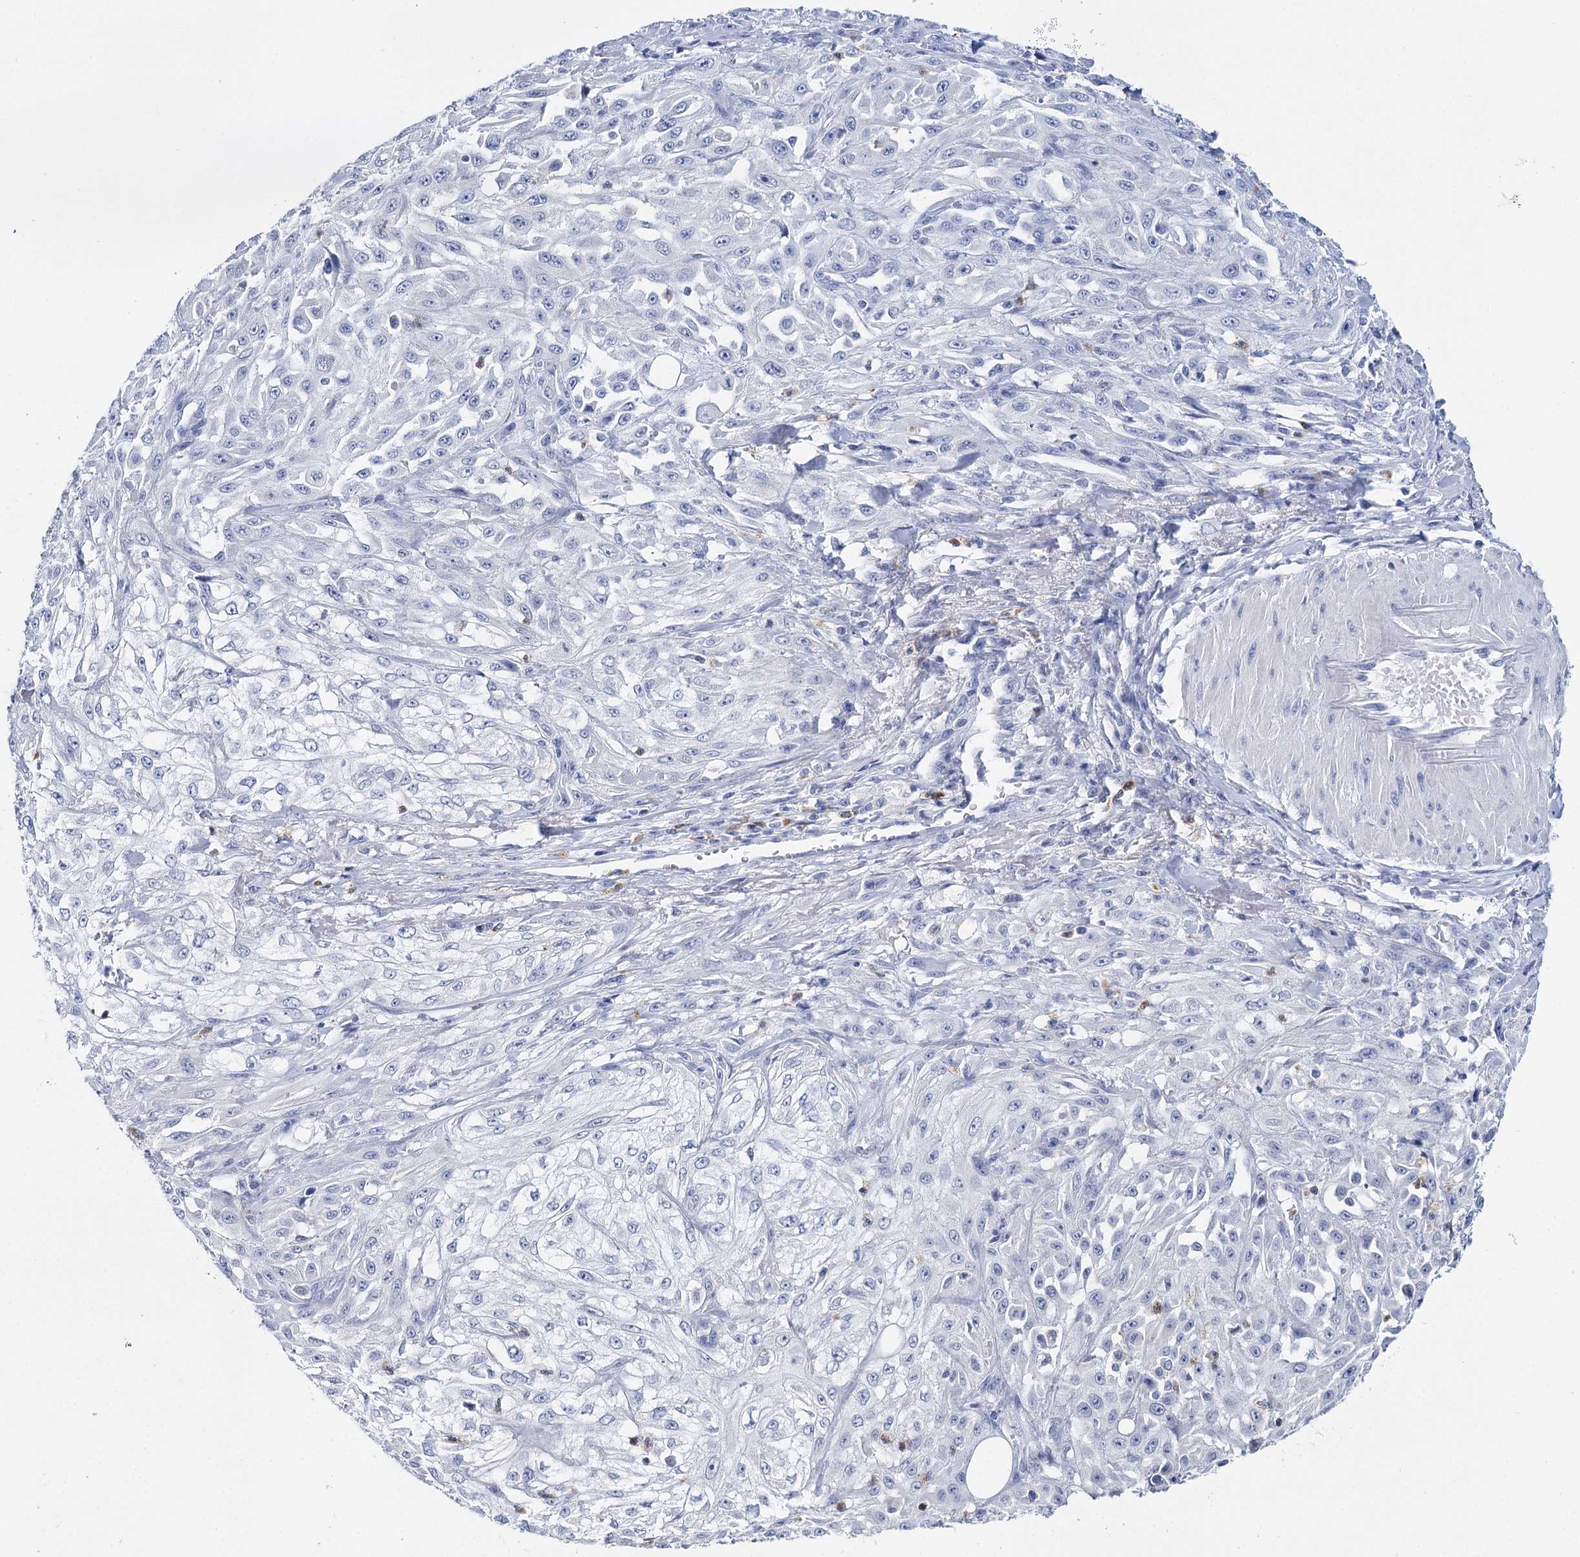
{"staining": {"intensity": "negative", "quantity": "none", "location": "none"}, "tissue": "skin cancer", "cell_type": "Tumor cells", "image_type": "cancer", "snomed": [{"axis": "morphology", "description": "Squamous cell carcinoma, NOS"}, {"axis": "morphology", "description": "Squamous cell carcinoma, metastatic, NOS"}, {"axis": "topography", "description": "Skin"}, {"axis": "topography", "description": "Lymph node"}], "caption": "An immunohistochemistry (IHC) histopathology image of squamous cell carcinoma (skin) is shown. There is no staining in tumor cells of squamous cell carcinoma (skin). (Brightfield microscopy of DAB immunohistochemistry at high magnification).", "gene": "CEACAM8", "patient": {"sex": "male", "age": 75}}